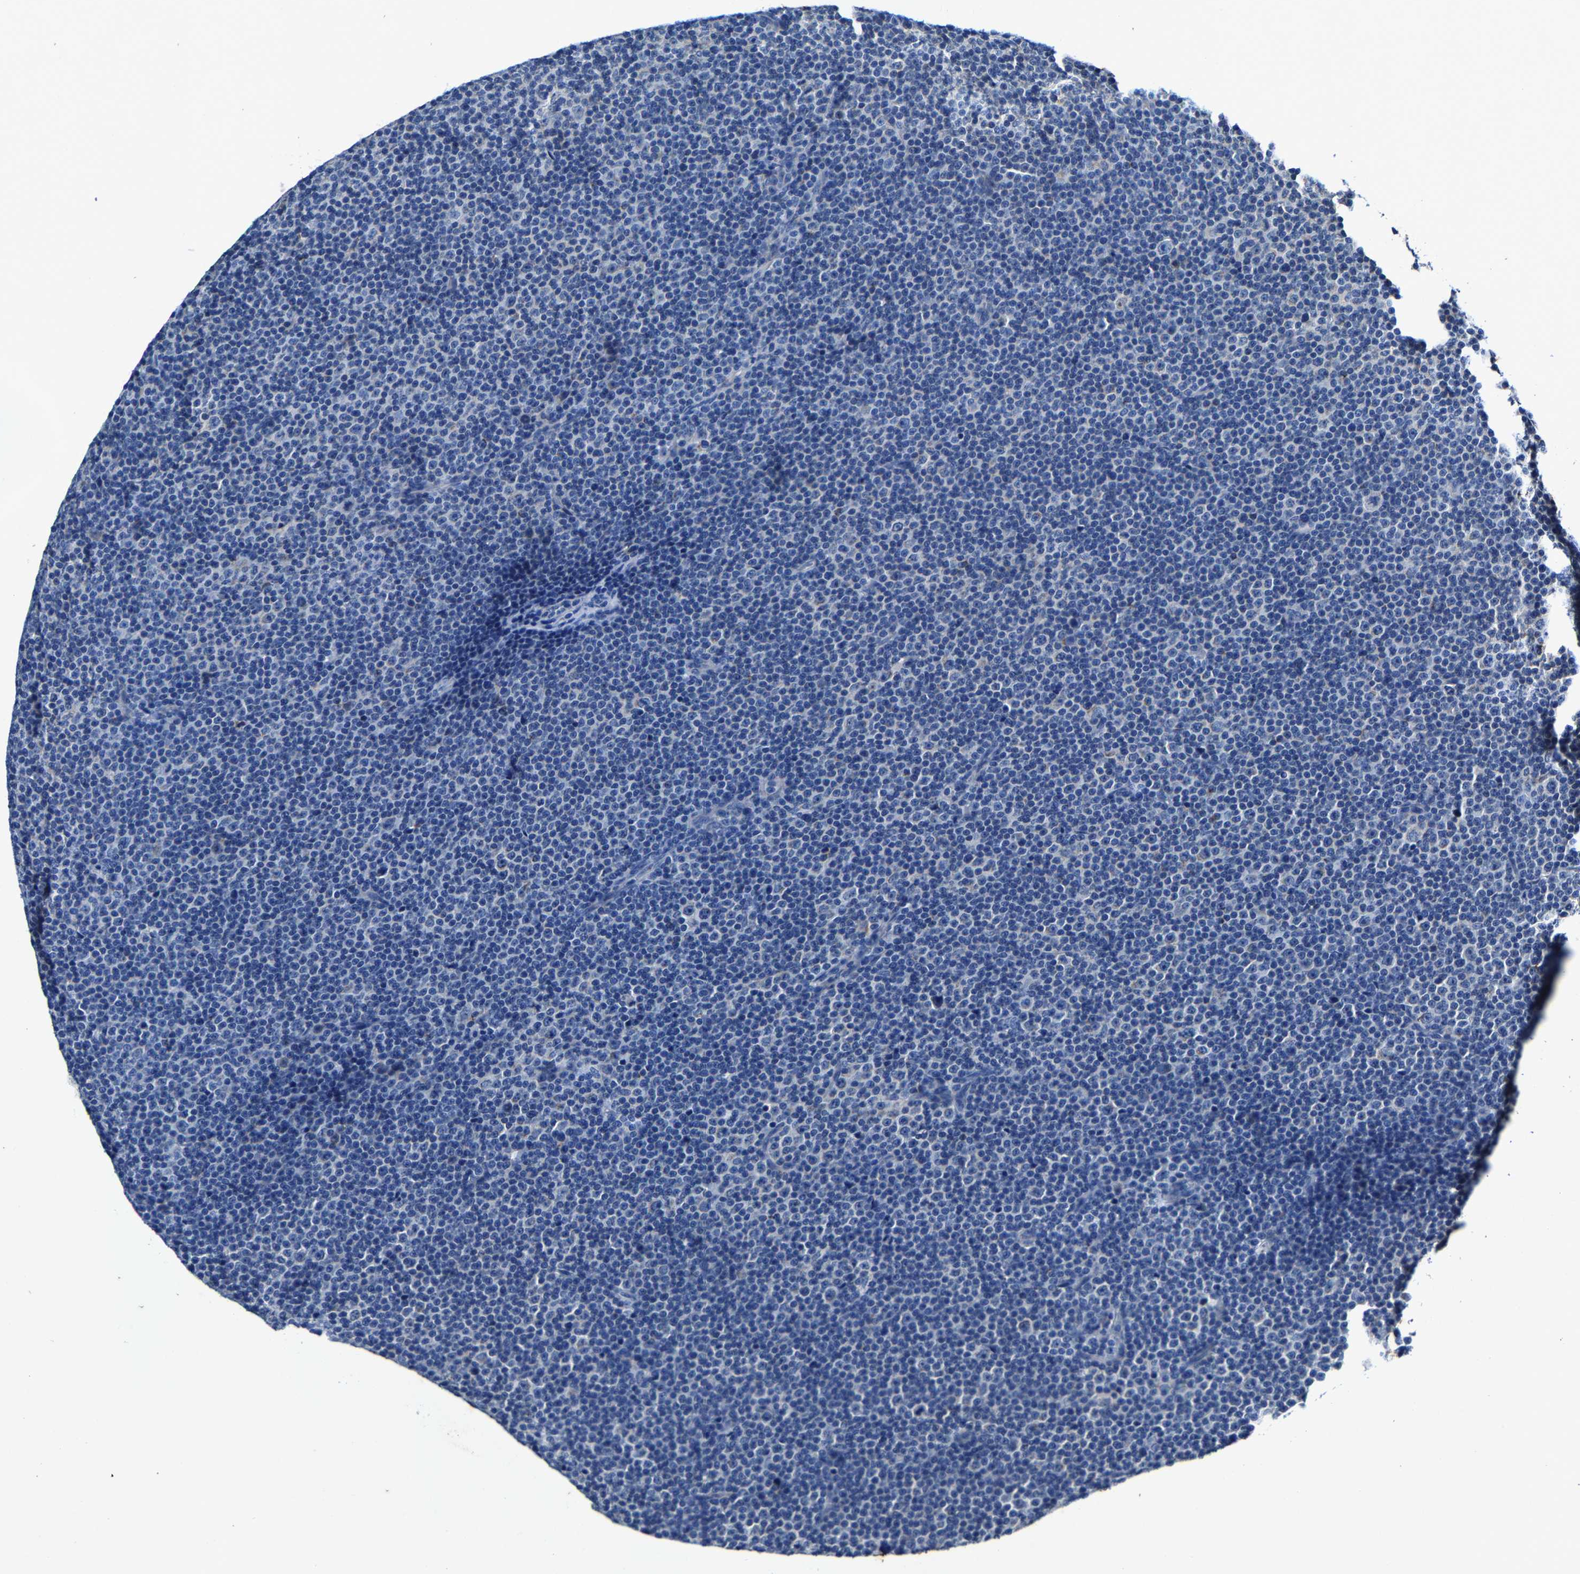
{"staining": {"intensity": "negative", "quantity": "none", "location": "none"}, "tissue": "lymphoma", "cell_type": "Tumor cells", "image_type": "cancer", "snomed": [{"axis": "morphology", "description": "Malignant lymphoma, non-Hodgkin's type, Low grade"}, {"axis": "topography", "description": "Lymph node"}], "caption": "Tumor cells show no significant protein expression in low-grade malignant lymphoma, non-Hodgkin's type.", "gene": "SLC25A25", "patient": {"sex": "female", "age": 67}}